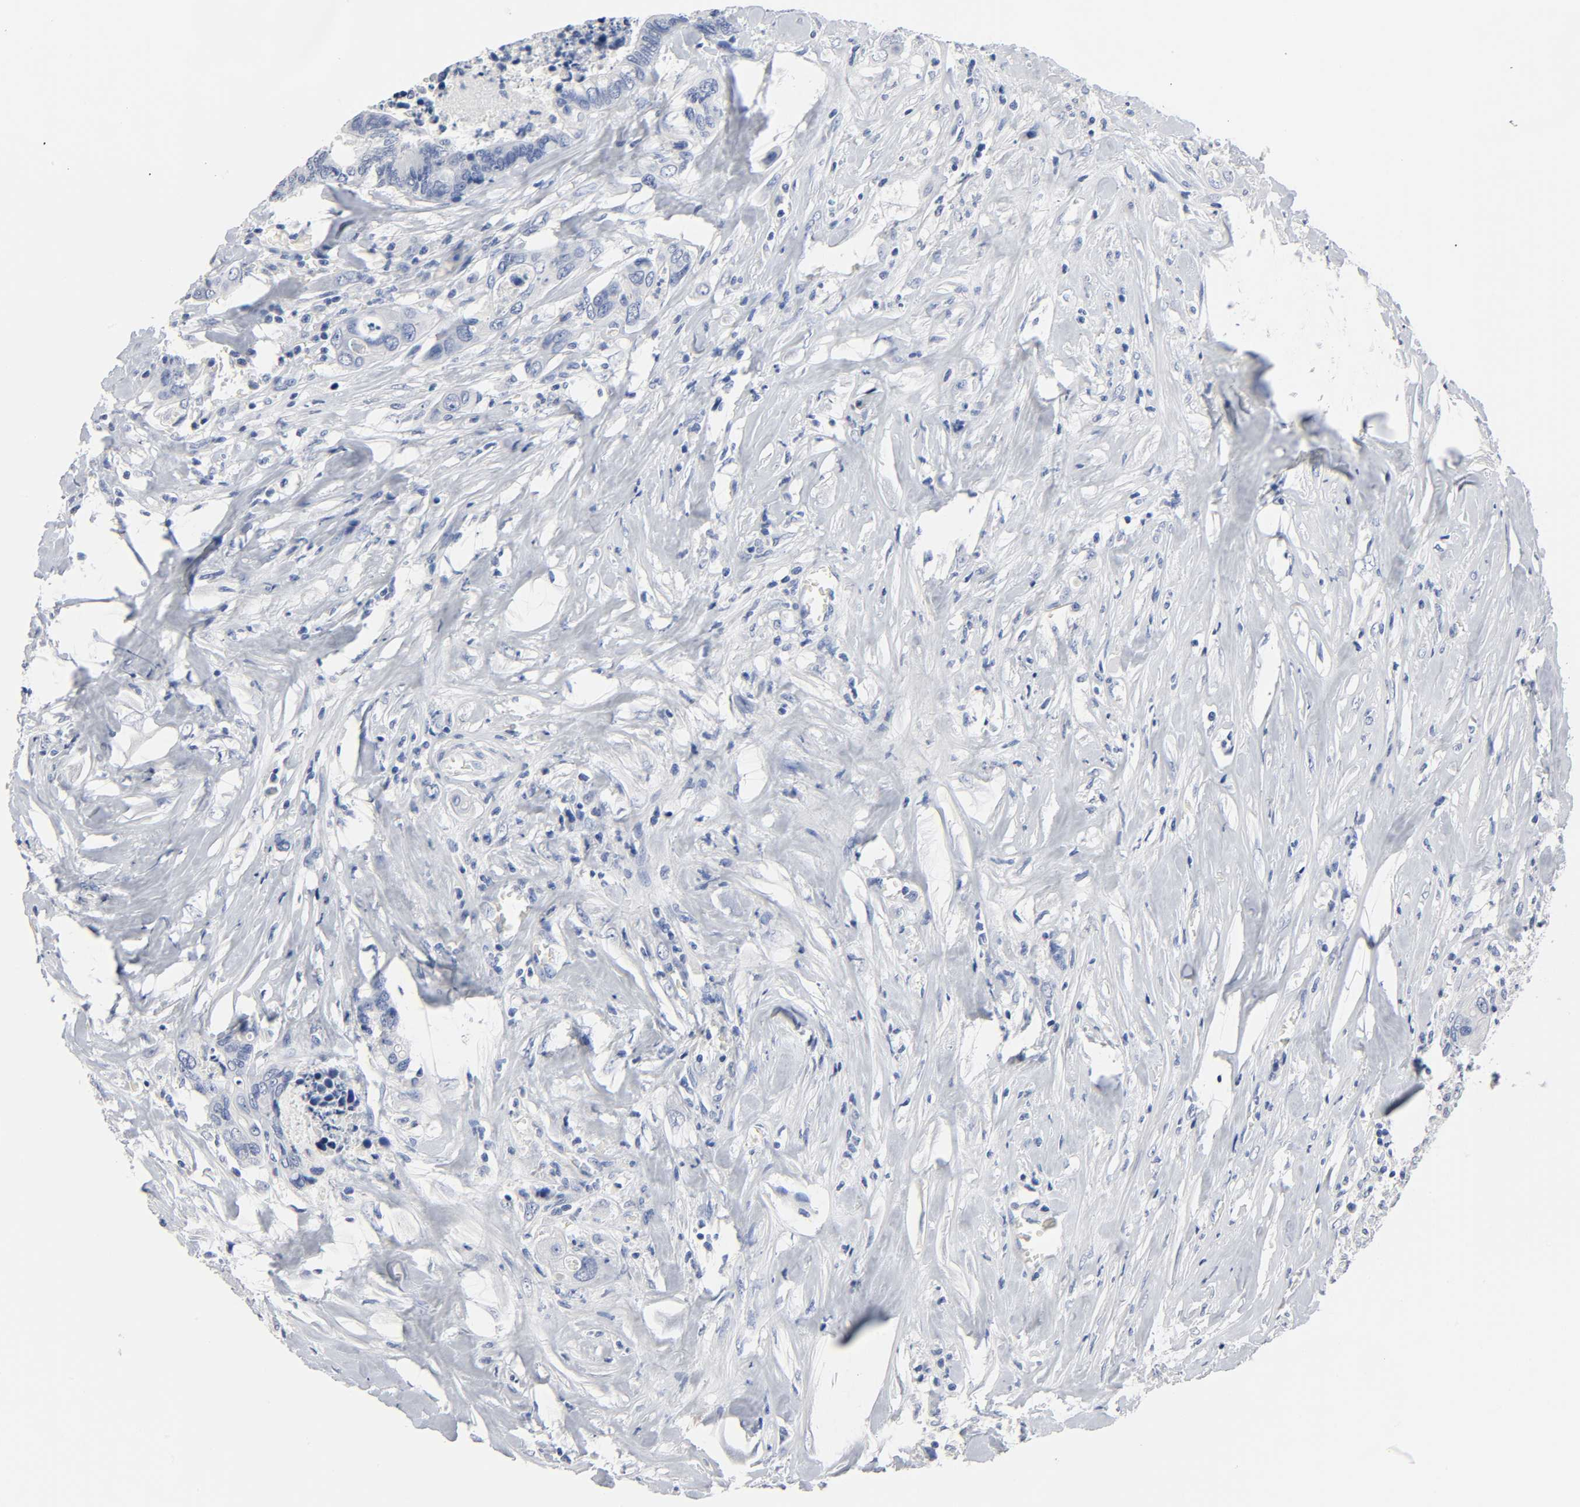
{"staining": {"intensity": "negative", "quantity": "none", "location": "none"}, "tissue": "colorectal cancer", "cell_type": "Tumor cells", "image_type": "cancer", "snomed": [{"axis": "morphology", "description": "Adenocarcinoma, NOS"}, {"axis": "topography", "description": "Rectum"}], "caption": "Human colorectal adenocarcinoma stained for a protein using immunohistochemistry shows no staining in tumor cells.", "gene": "ACP3", "patient": {"sex": "male", "age": 55}}